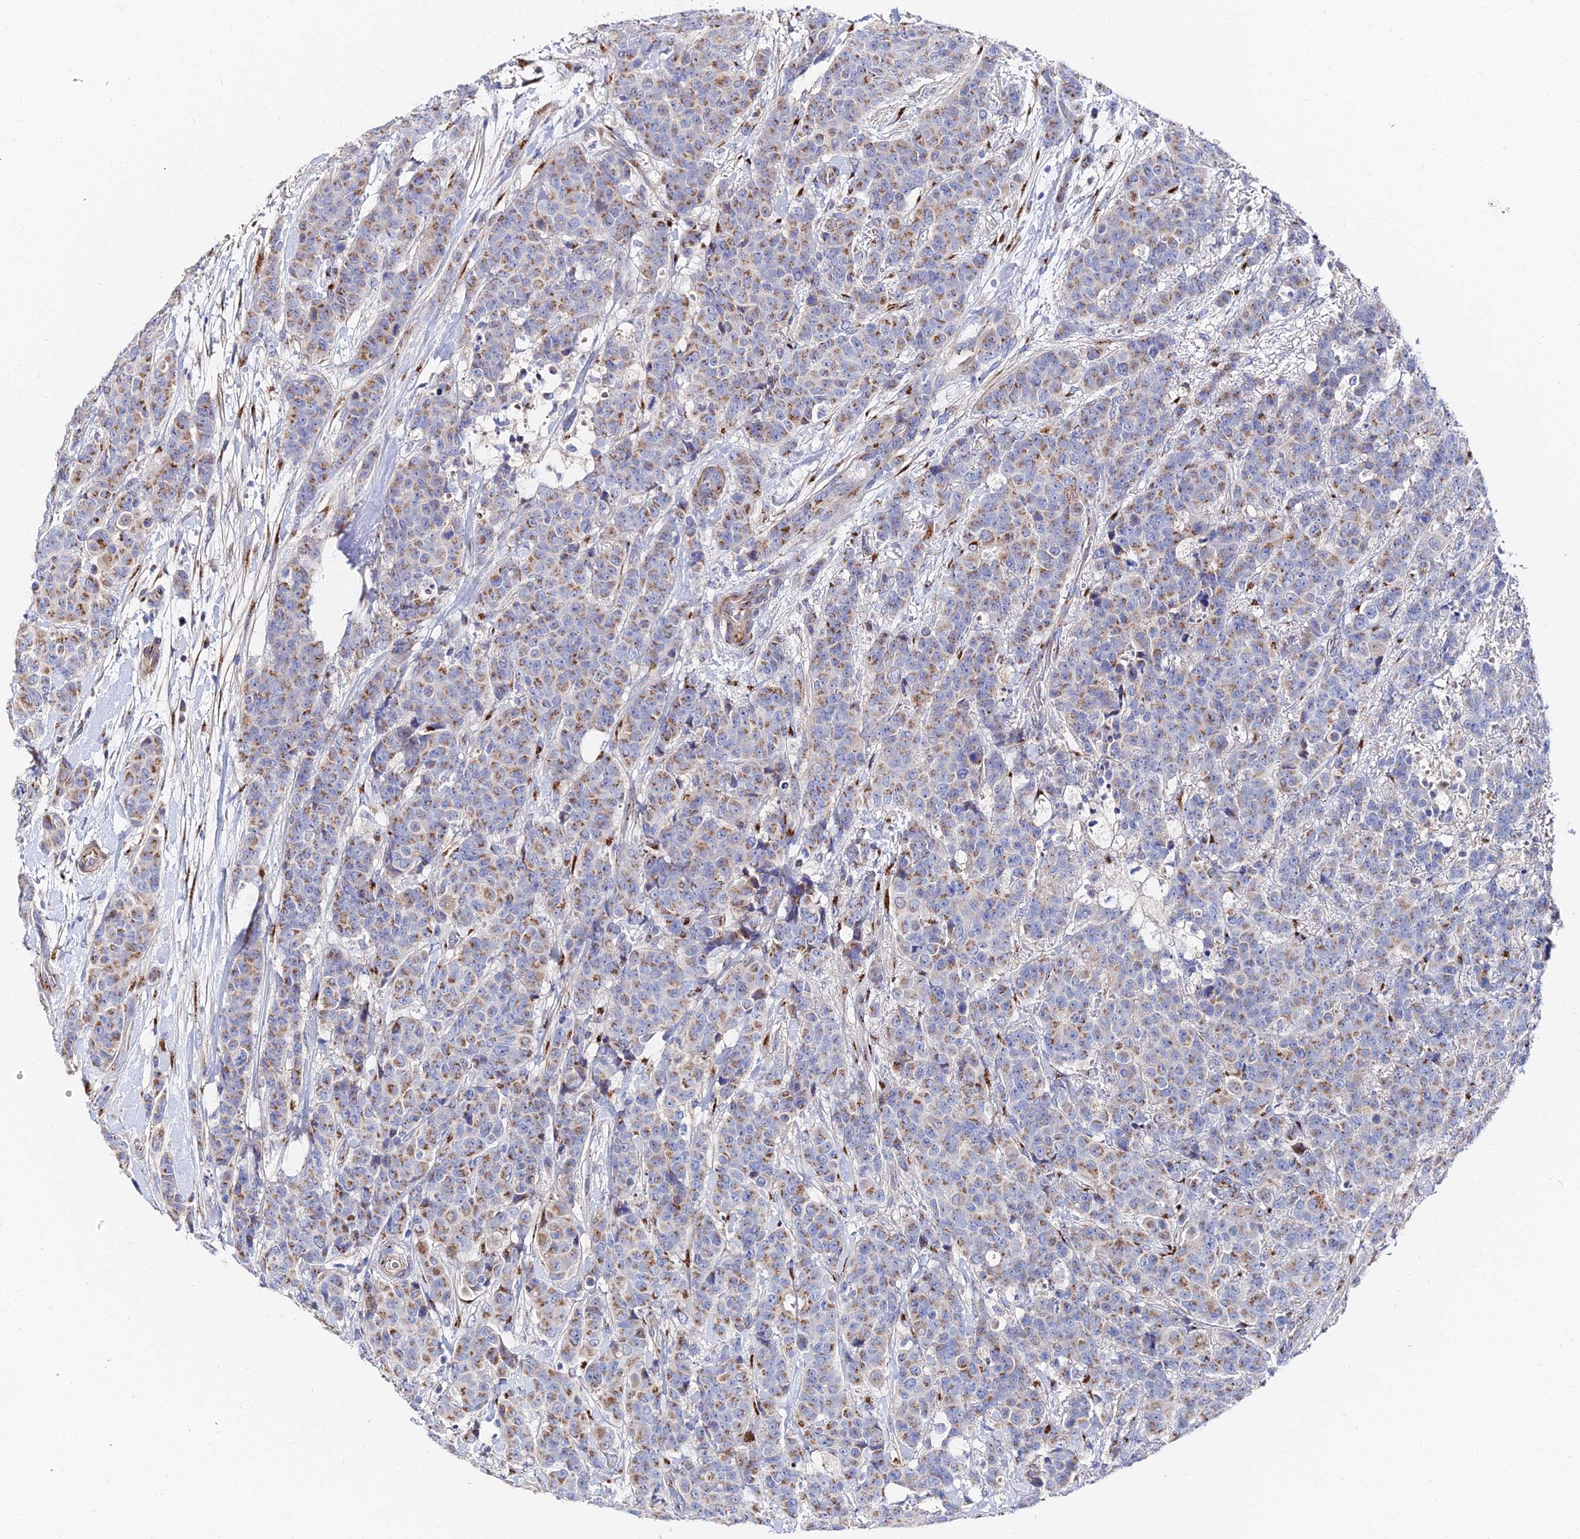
{"staining": {"intensity": "moderate", "quantity": "25%-75%", "location": "cytoplasmic/membranous"}, "tissue": "breast cancer", "cell_type": "Tumor cells", "image_type": "cancer", "snomed": [{"axis": "morphology", "description": "Duct carcinoma"}, {"axis": "topography", "description": "Breast"}], "caption": "Breast cancer (intraductal carcinoma) stained with immunohistochemistry shows moderate cytoplasmic/membranous expression in about 25%-75% of tumor cells.", "gene": "BORCS8", "patient": {"sex": "female", "age": 40}}